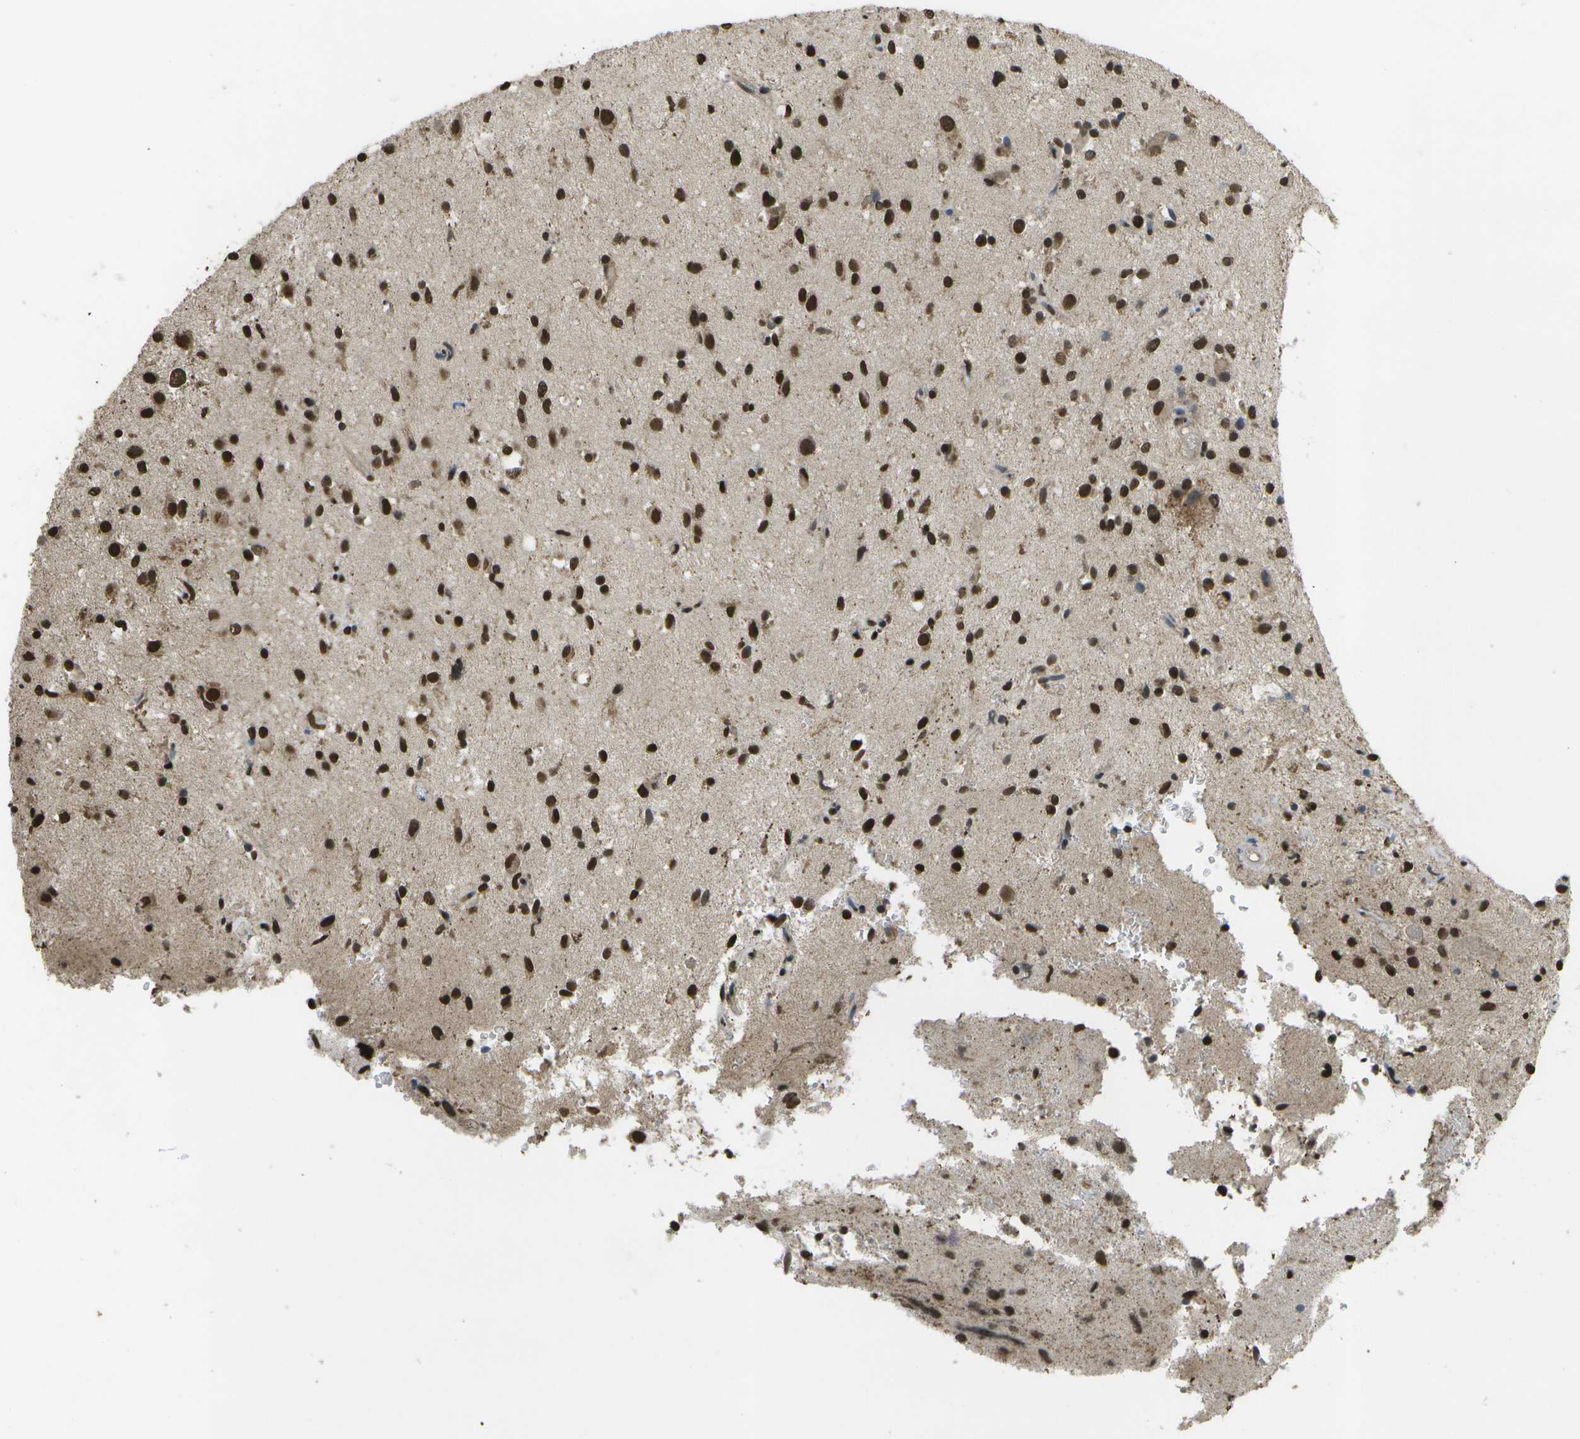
{"staining": {"intensity": "strong", "quantity": ">75%", "location": "nuclear"}, "tissue": "glioma", "cell_type": "Tumor cells", "image_type": "cancer", "snomed": [{"axis": "morphology", "description": "Glioma, malignant, High grade"}, {"axis": "topography", "description": "Brain"}], "caption": "A high amount of strong nuclear positivity is seen in about >75% of tumor cells in malignant glioma (high-grade) tissue. (Stains: DAB in brown, nuclei in blue, Microscopy: brightfield microscopy at high magnification).", "gene": "SPEN", "patient": {"sex": "male", "age": 33}}